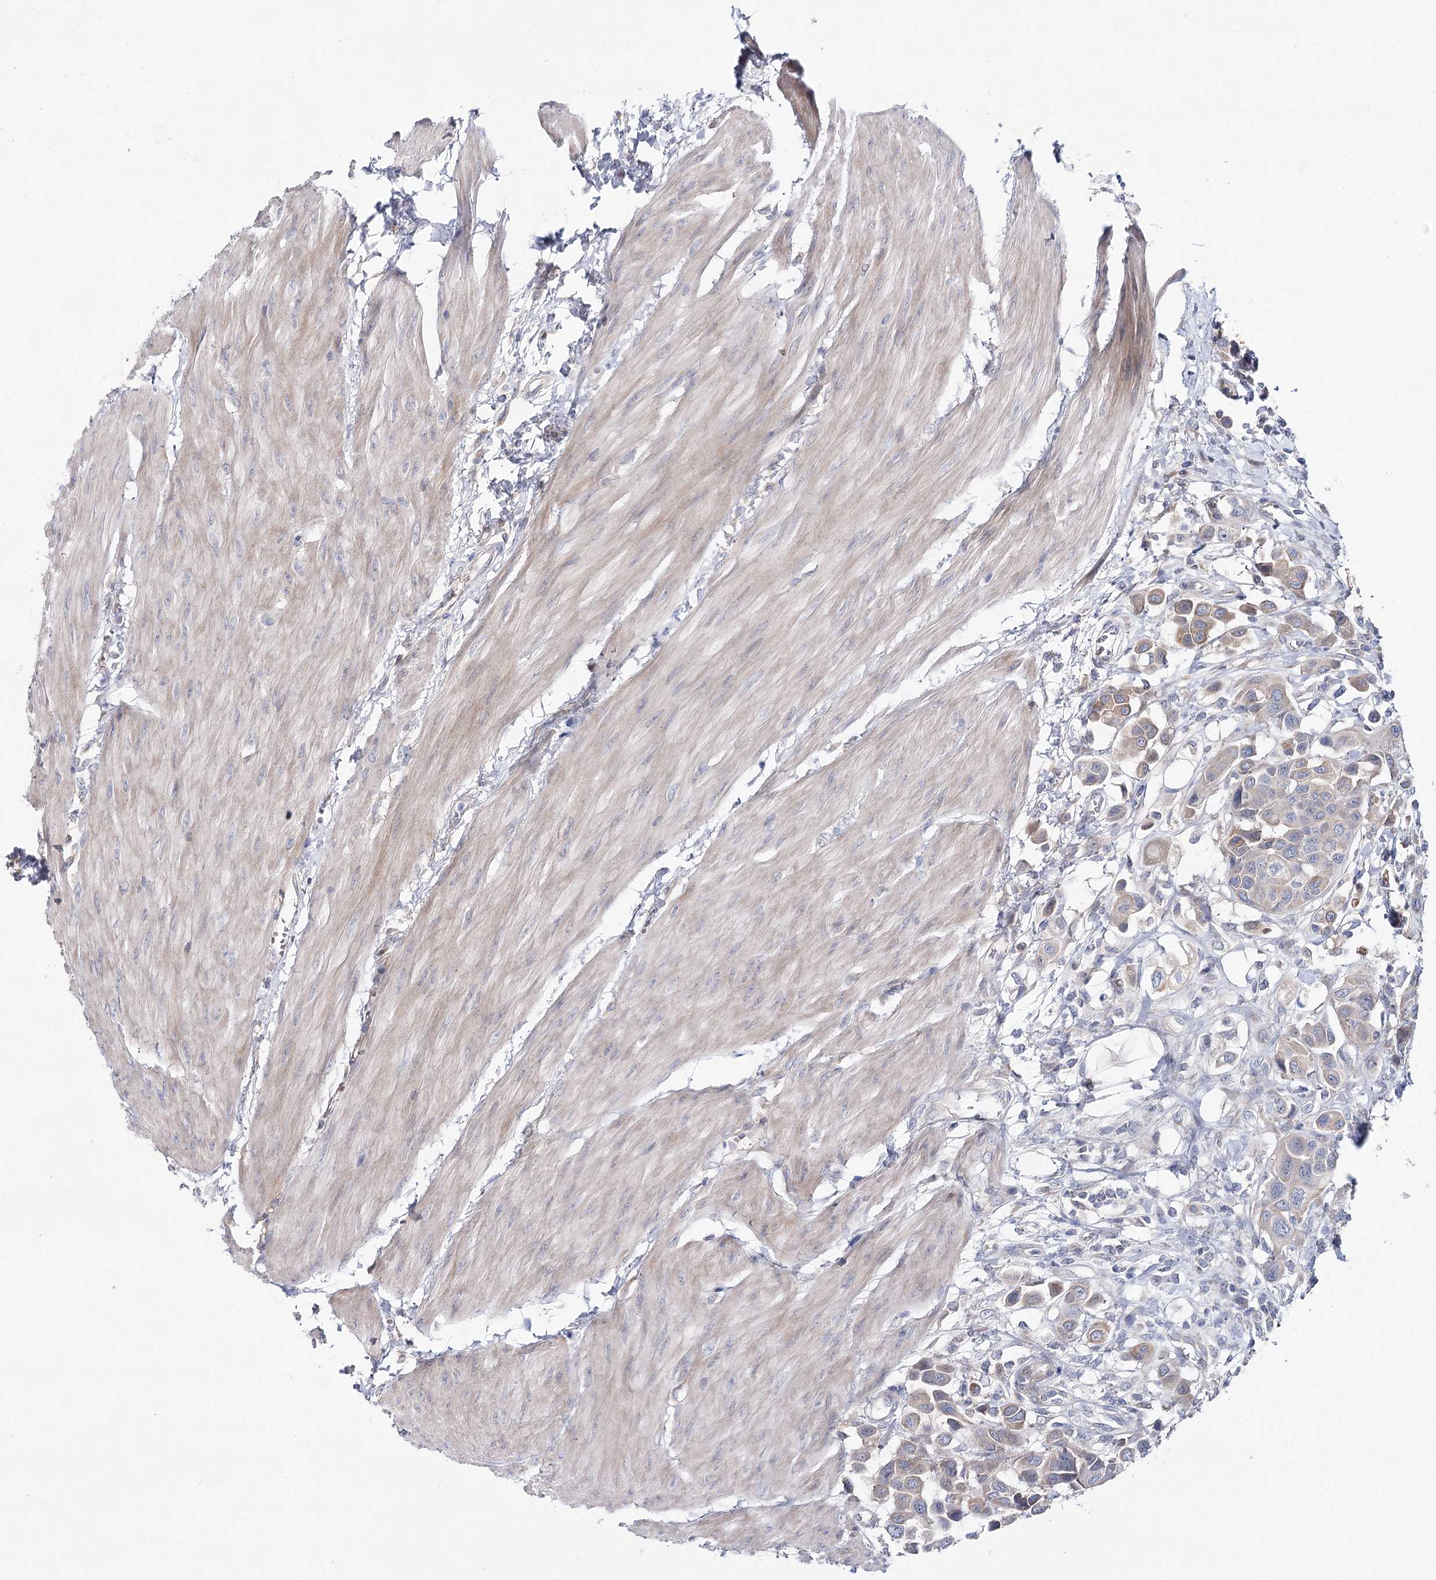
{"staining": {"intensity": "weak", "quantity": "<25%", "location": "cytoplasmic/membranous"}, "tissue": "urothelial cancer", "cell_type": "Tumor cells", "image_type": "cancer", "snomed": [{"axis": "morphology", "description": "Urothelial carcinoma, High grade"}, {"axis": "topography", "description": "Urinary bladder"}], "caption": "An image of human urothelial cancer is negative for staining in tumor cells.", "gene": "LRRC14B", "patient": {"sex": "male", "age": 50}}